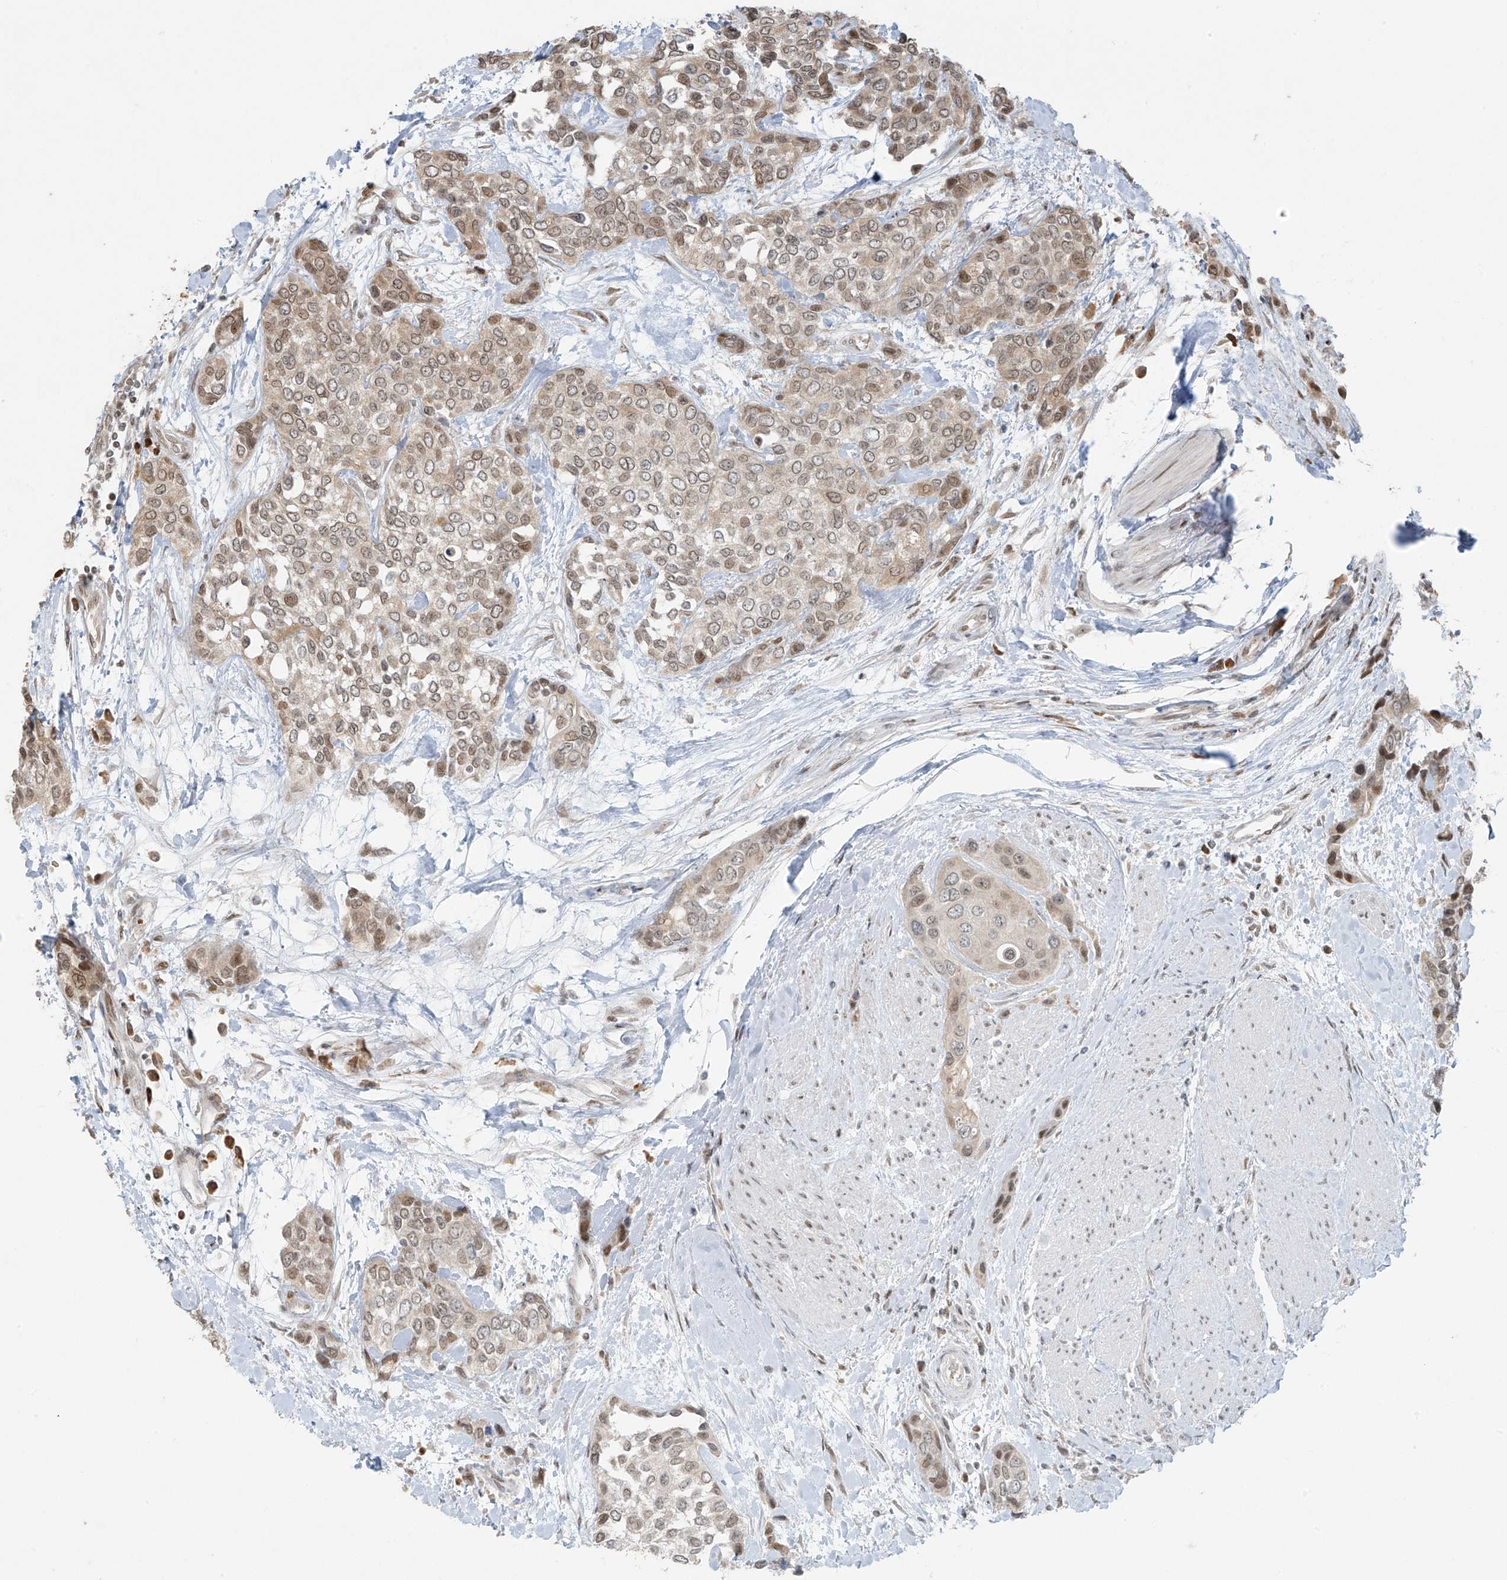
{"staining": {"intensity": "moderate", "quantity": "25%-75%", "location": "cytoplasmic/membranous,nuclear"}, "tissue": "urothelial cancer", "cell_type": "Tumor cells", "image_type": "cancer", "snomed": [{"axis": "morphology", "description": "Normal tissue, NOS"}, {"axis": "morphology", "description": "Urothelial carcinoma, High grade"}, {"axis": "topography", "description": "Vascular tissue"}, {"axis": "topography", "description": "Urinary bladder"}], "caption": "Urothelial cancer stained with a protein marker displays moderate staining in tumor cells.", "gene": "TTC22", "patient": {"sex": "female", "age": 56}}